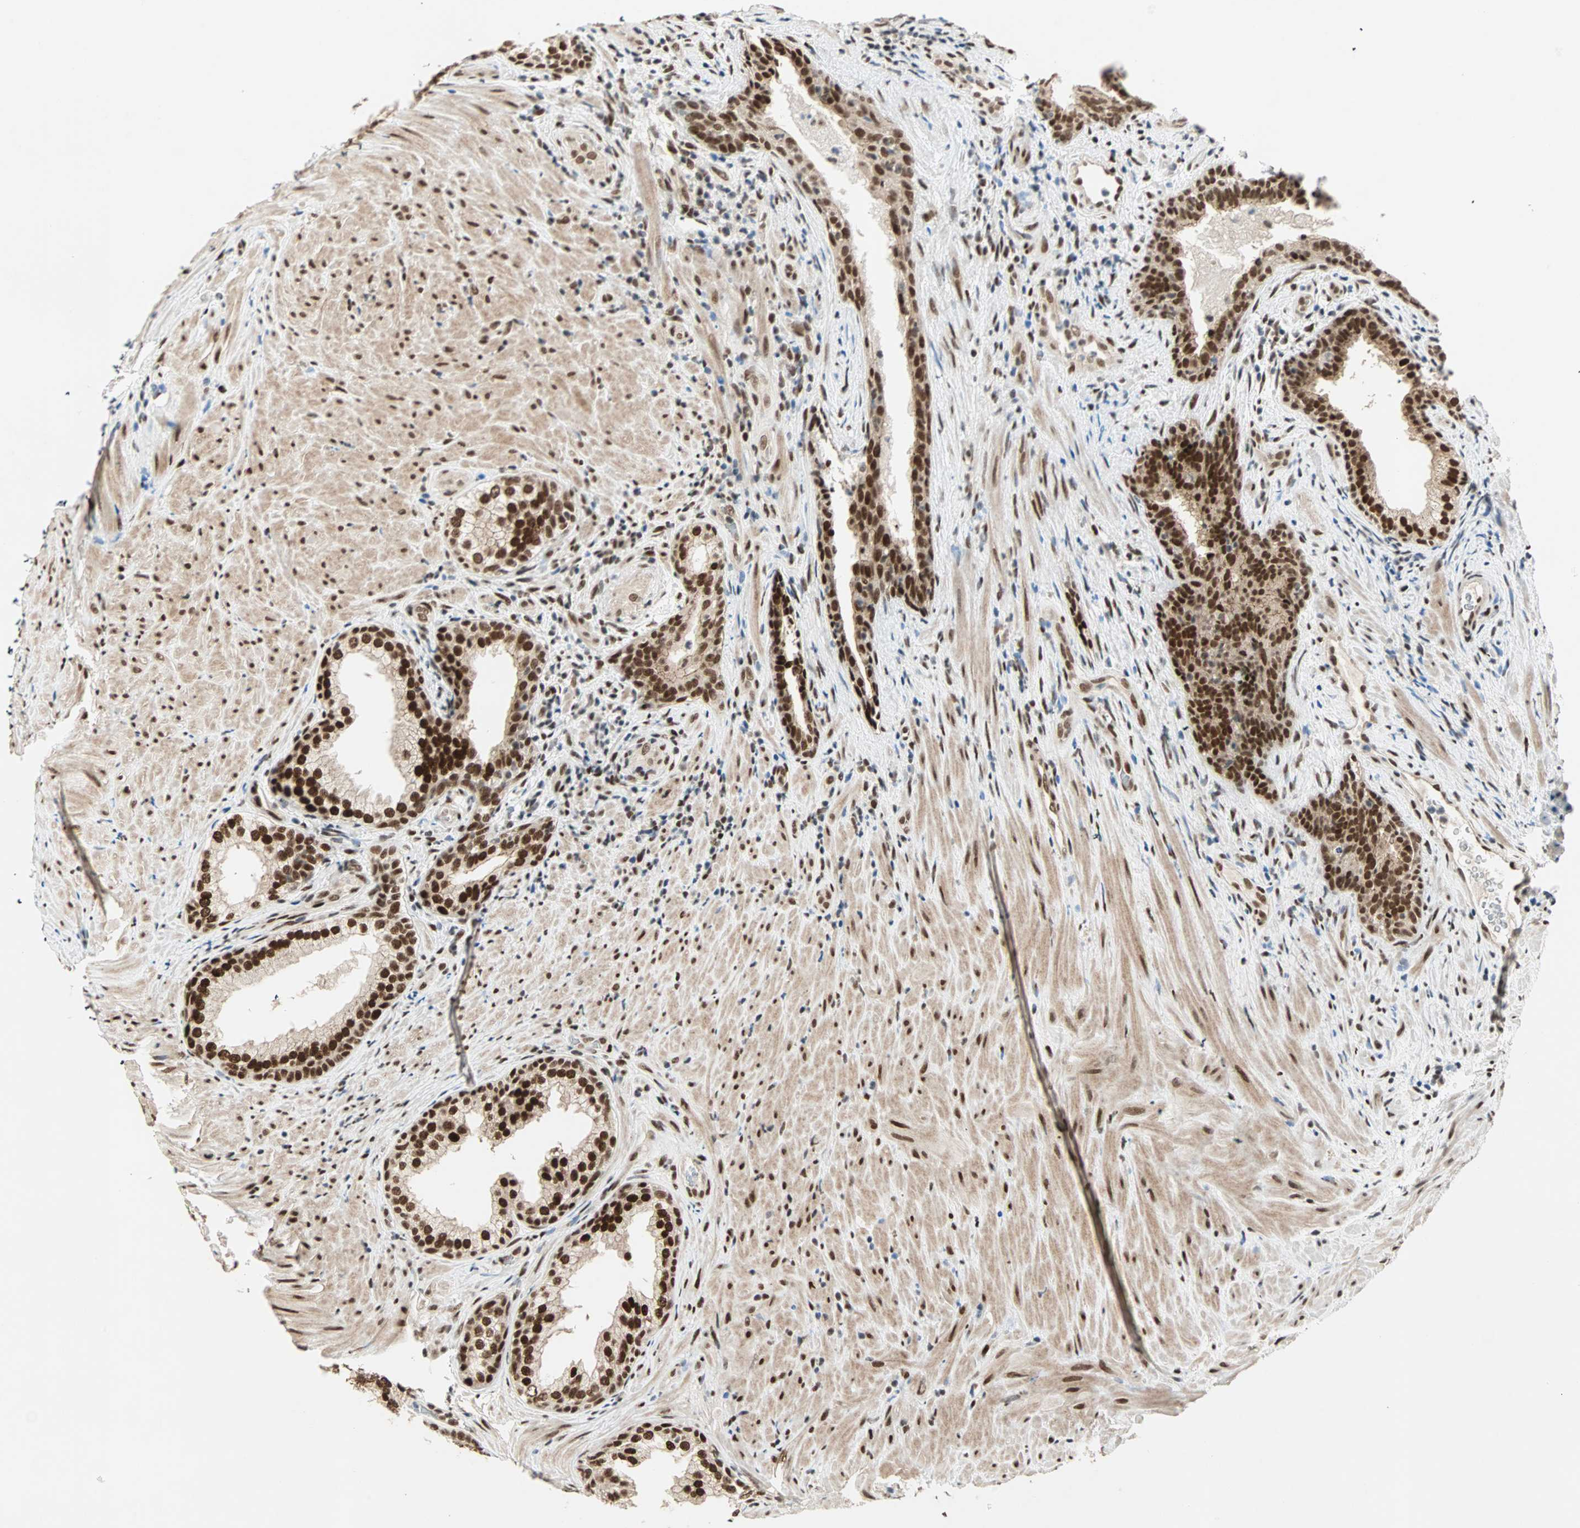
{"staining": {"intensity": "strong", "quantity": ">75%", "location": "nuclear"}, "tissue": "prostate", "cell_type": "Glandular cells", "image_type": "normal", "snomed": [{"axis": "morphology", "description": "Normal tissue, NOS"}, {"axis": "topography", "description": "Prostate"}], "caption": "Protein analysis of normal prostate shows strong nuclear staining in about >75% of glandular cells. (Stains: DAB in brown, nuclei in blue, Microscopy: brightfield microscopy at high magnification).", "gene": "BLM", "patient": {"sex": "male", "age": 76}}